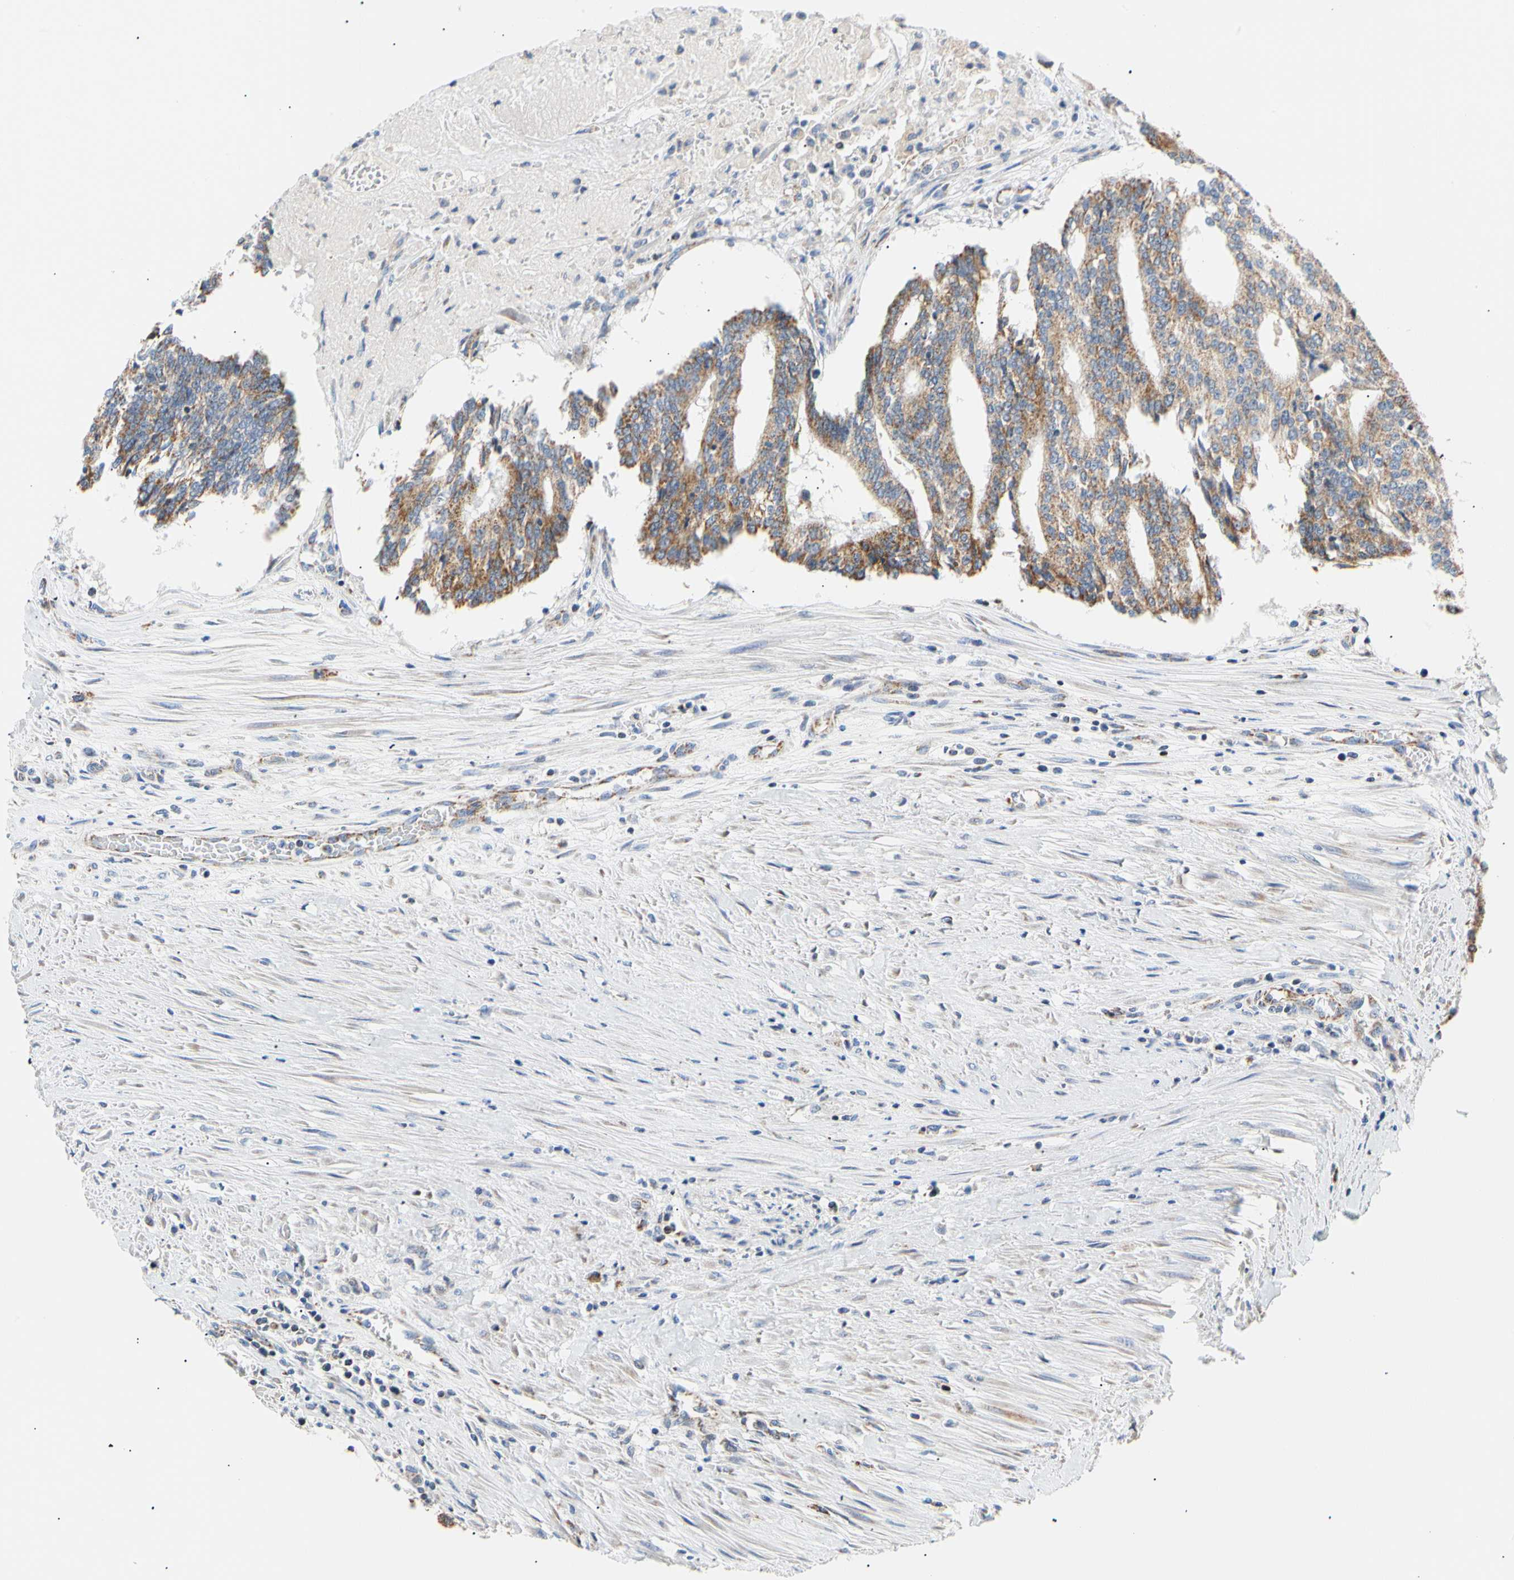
{"staining": {"intensity": "moderate", "quantity": ">75%", "location": "cytoplasmic/membranous"}, "tissue": "prostate cancer", "cell_type": "Tumor cells", "image_type": "cancer", "snomed": [{"axis": "morphology", "description": "Adenocarcinoma, High grade"}, {"axis": "topography", "description": "Prostate"}], "caption": "Immunohistochemical staining of prostate cancer (high-grade adenocarcinoma) reveals moderate cytoplasmic/membranous protein positivity in approximately >75% of tumor cells. Using DAB (3,3'-diaminobenzidine) (brown) and hematoxylin (blue) stains, captured at high magnification using brightfield microscopy.", "gene": "ACAT1", "patient": {"sex": "male", "age": 55}}